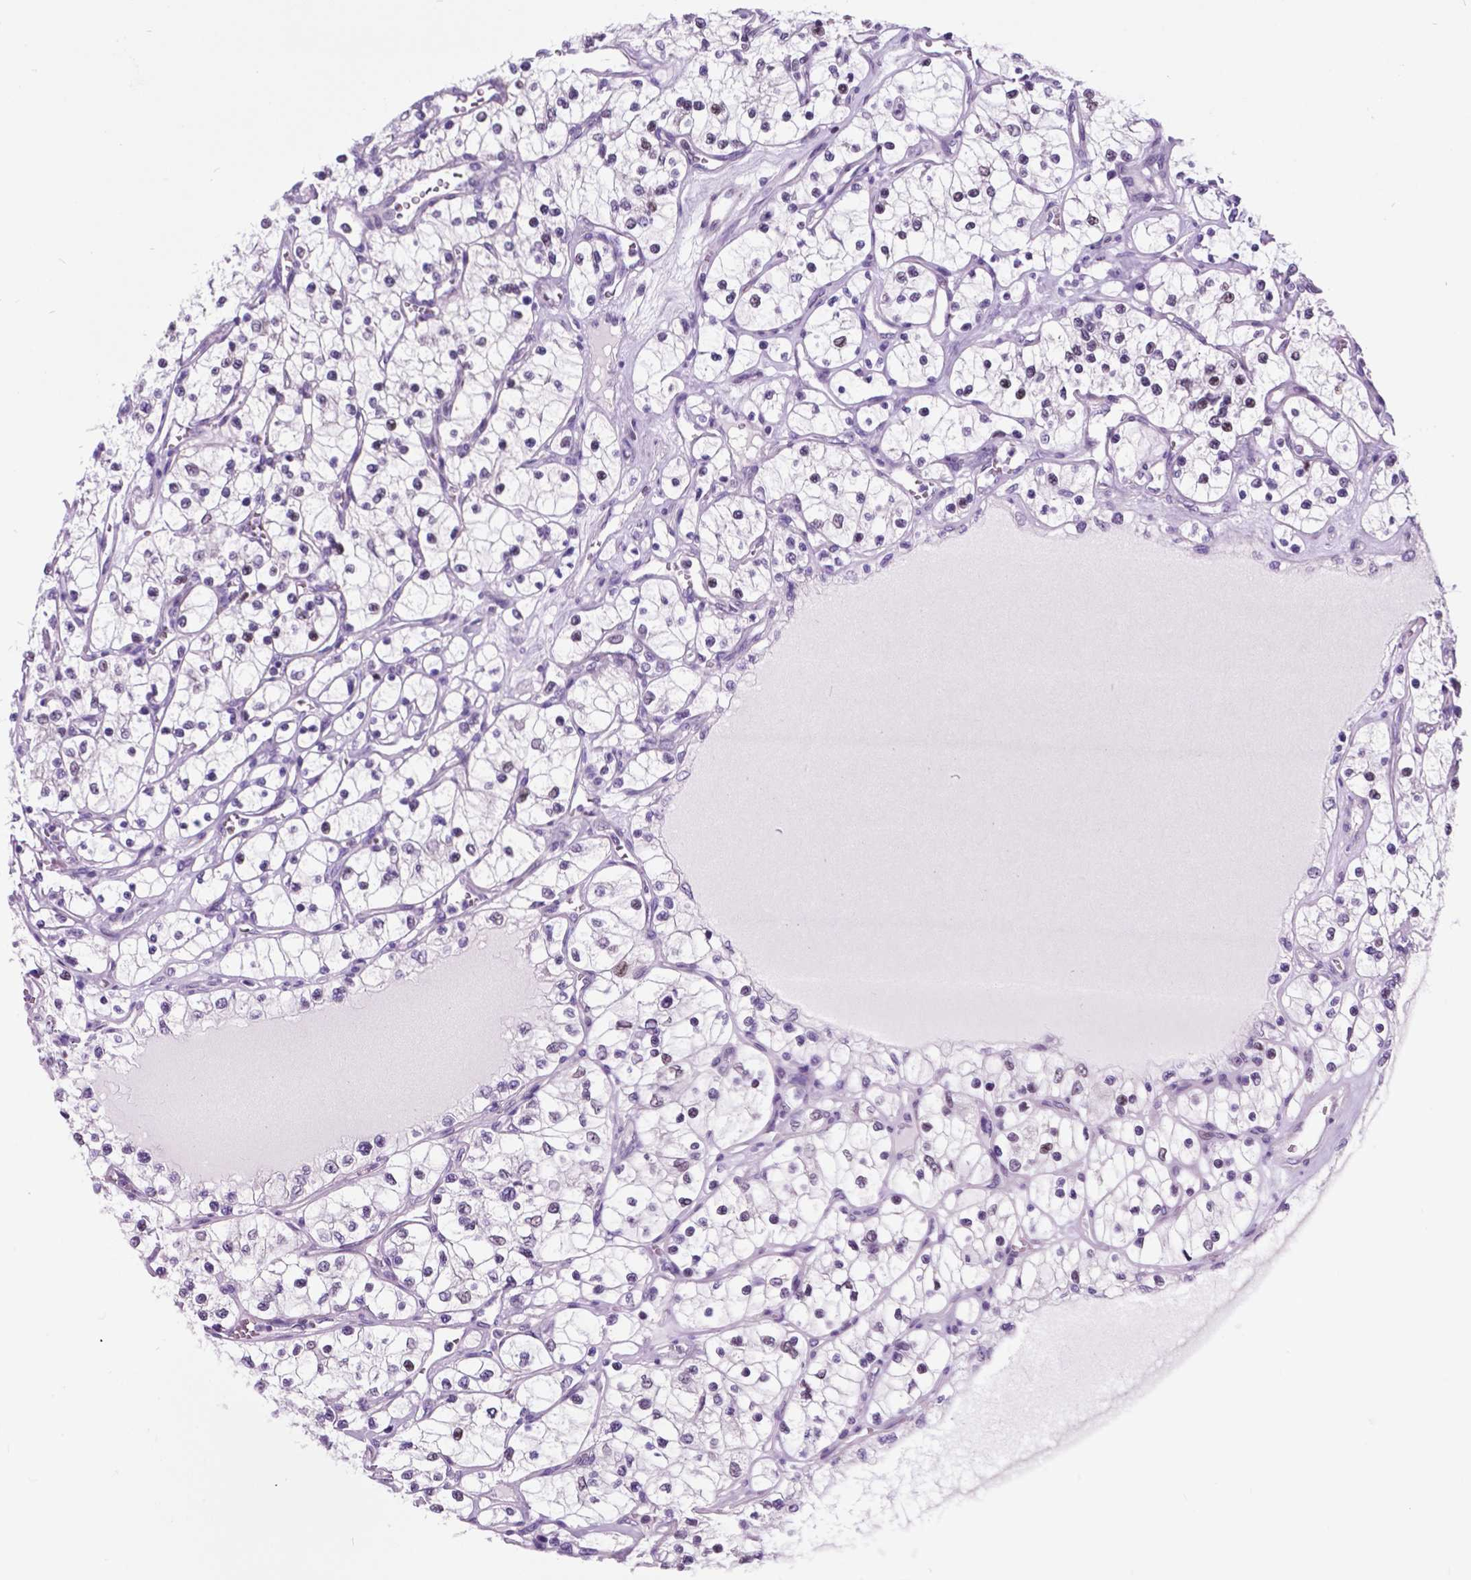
{"staining": {"intensity": "negative", "quantity": "none", "location": "none"}, "tissue": "renal cancer", "cell_type": "Tumor cells", "image_type": "cancer", "snomed": [{"axis": "morphology", "description": "Adenocarcinoma, NOS"}, {"axis": "topography", "description": "Kidney"}], "caption": "Renal adenocarcinoma was stained to show a protein in brown. There is no significant staining in tumor cells. (IHC, brightfield microscopy, high magnification).", "gene": "DPF3", "patient": {"sex": "female", "age": 69}}